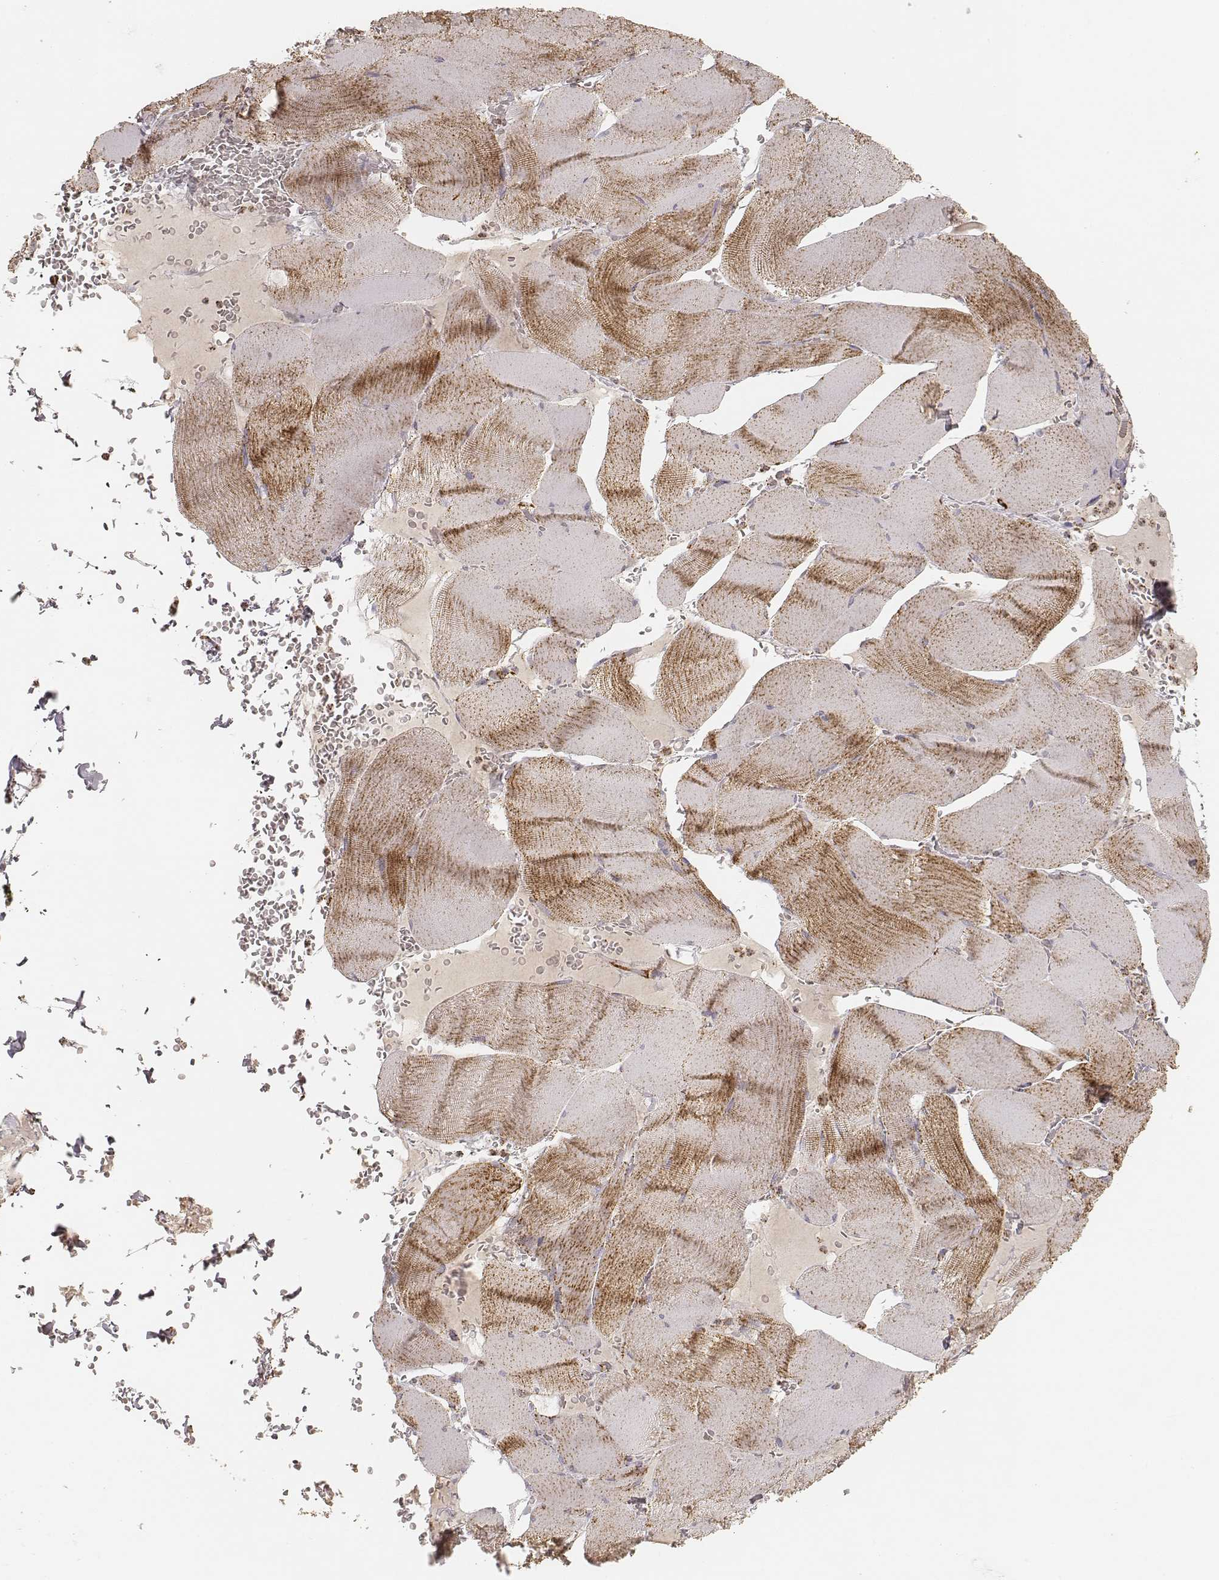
{"staining": {"intensity": "moderate", "quantity": "25%-75%", "location": "cytoplasmic/membranous"}, "tissue": "skeletal muscle", "cell_type": "Myocytes", "image_type": "normal", "snomed": [{"axis": "morphology", "description": "Normal tissue, NOS"}, {"axis": "topography", "description": "Skeletal muscle"}], "caption": "Protein positivity by immunohistochemistry (IHC) exhibits moderate cytoplasmic/membranous positivity in approximately 25%-75% of myocytes in unremarkable skeletal muscle.", "gene": "CS", "patient": {"sex": "male", "age": 56}}